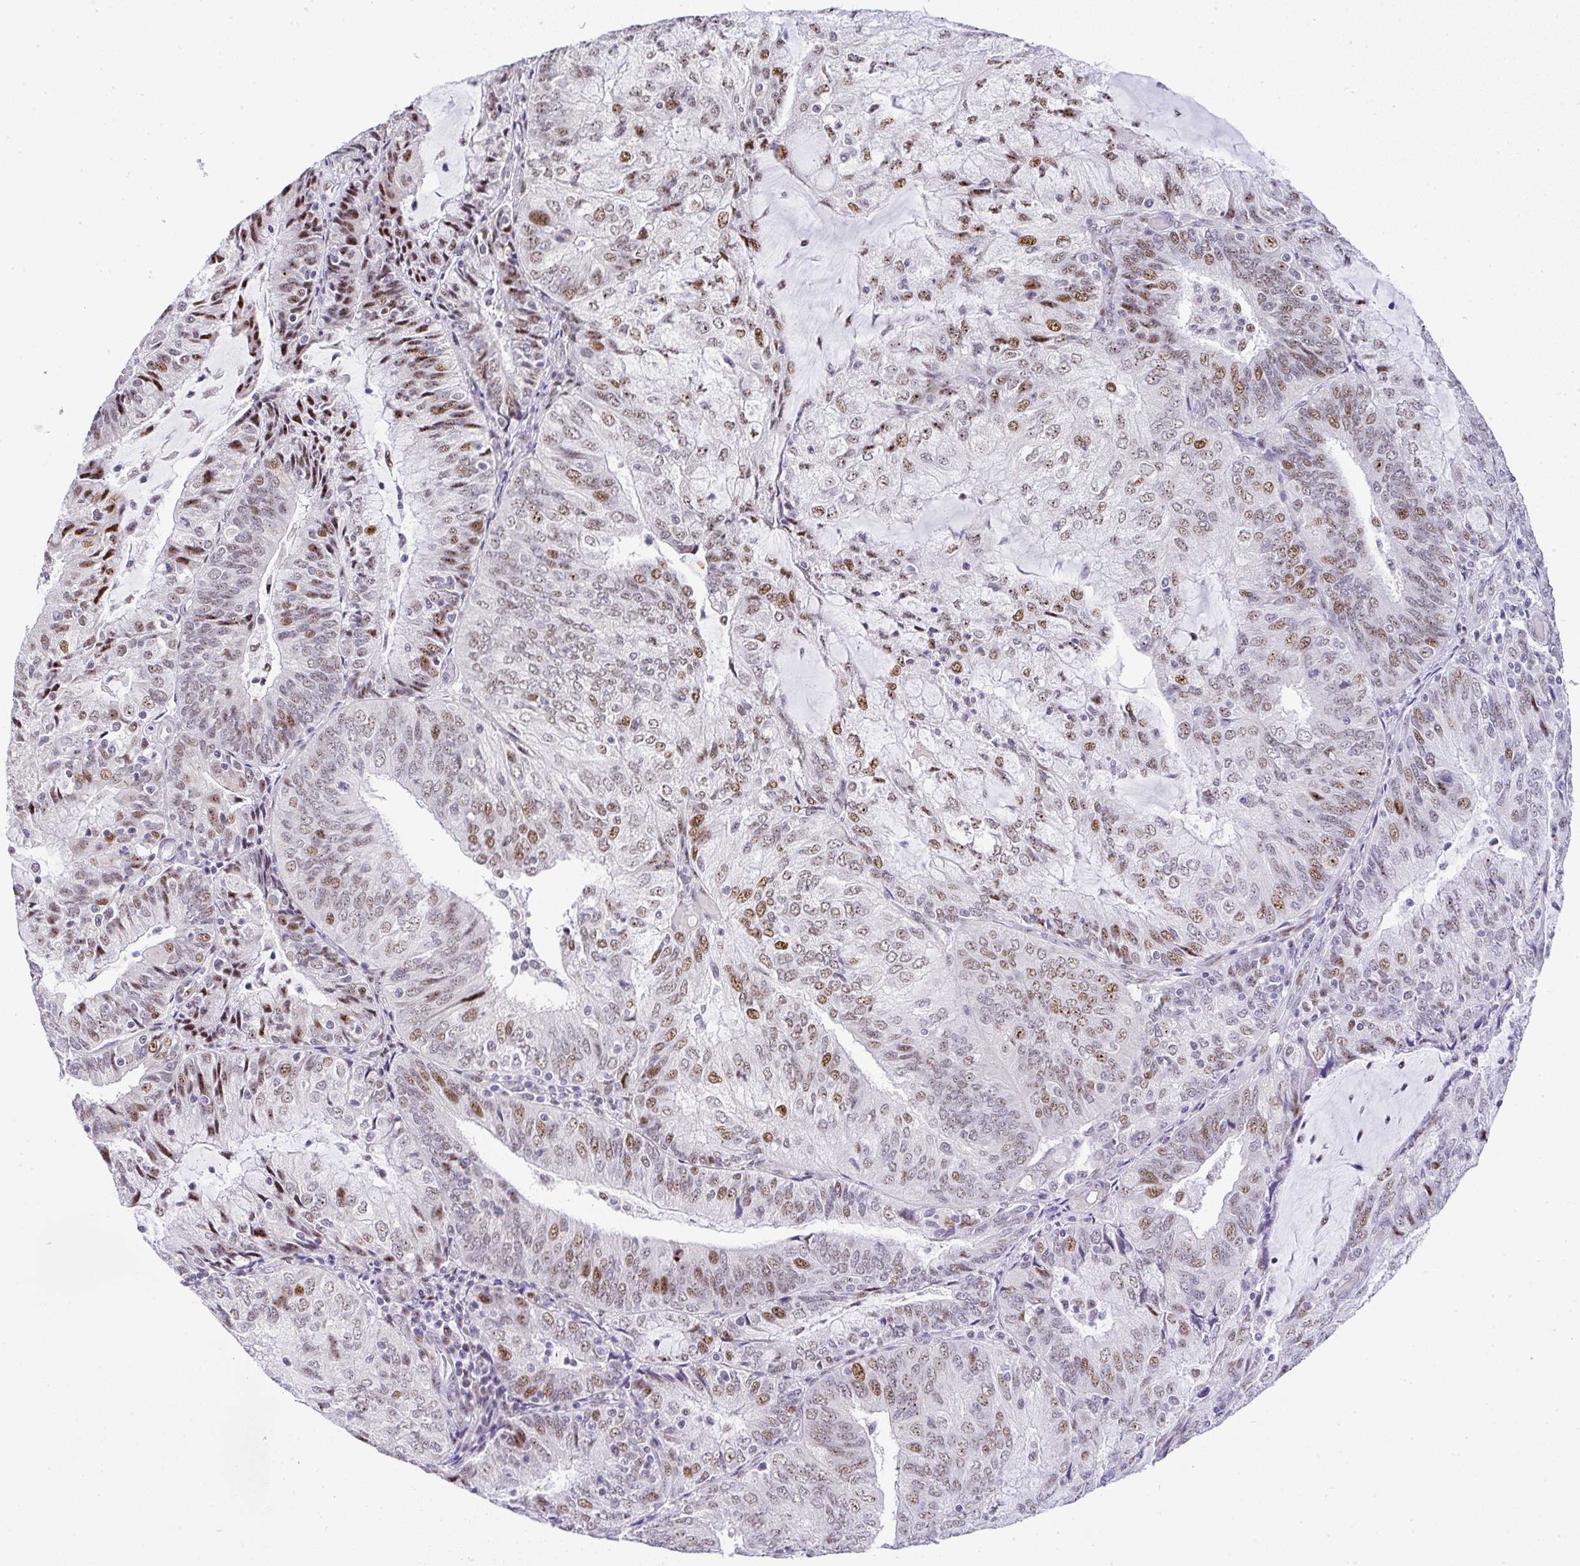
{"staining": {"intensity": "moderate", "quantity": ">75%", "location": "nuclear"}, "tissue": "endometrial cancer", "cell_type": "Tumor cells", "image_type": "cancer", "snomed": [{"axis": "morphology", "description": "Adenocarcinoma, NOS"}, {"axis": "topography", "description": "Endometrium"}], "caption": "Protein positivity by IHC reveals moderate nuclear expression in about >75% of tumor cells in endometrial adenocarcinoma.", "gene": "NR1D2", "patient": {"sex": "female", "age": 81}}